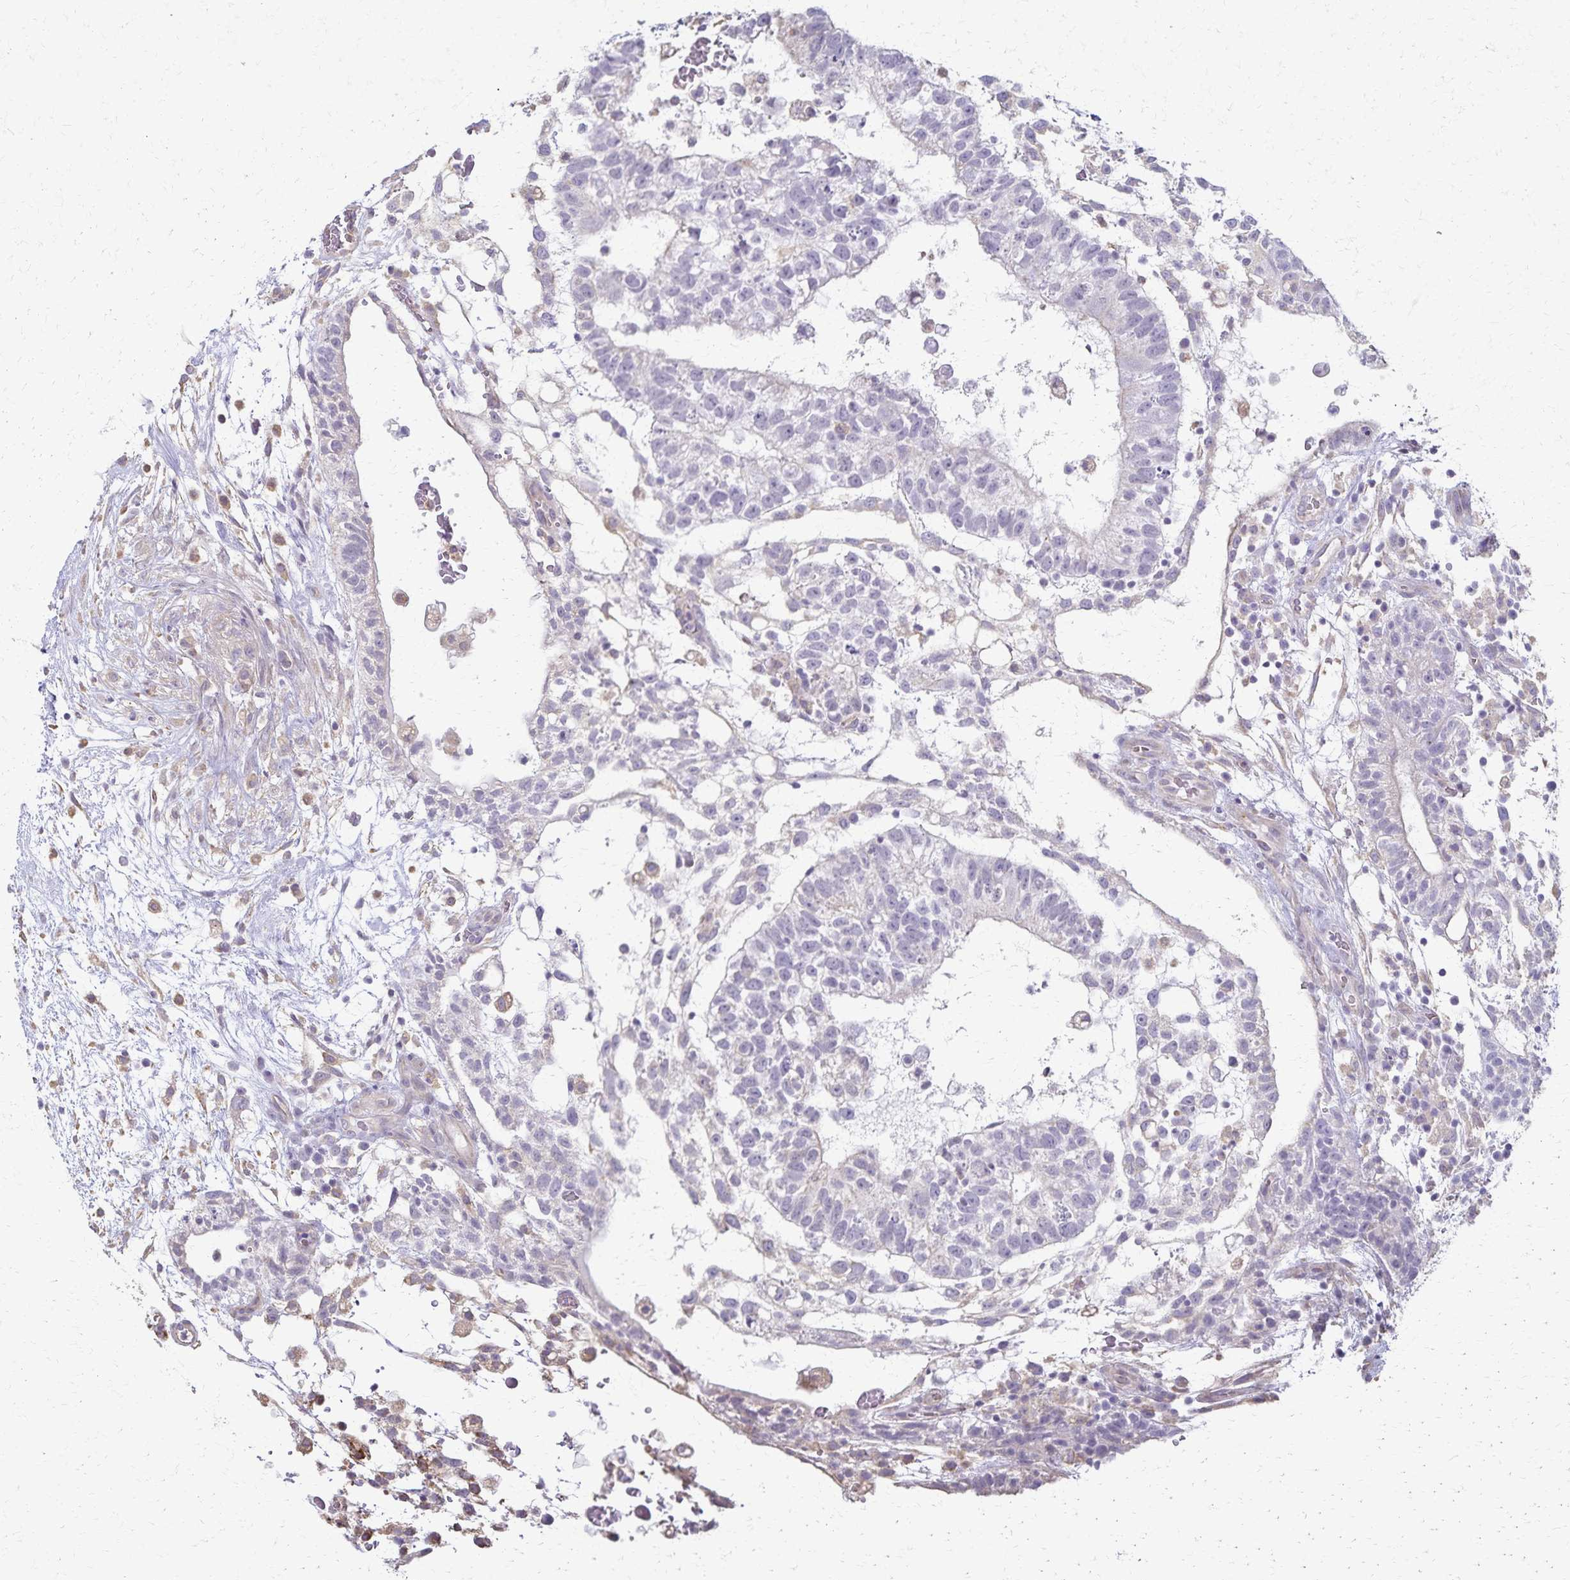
{"staining": {"intensity": "negative", "quantity": "none", "location": "none"}, "tissue": "testis cancer", "cell_type": "Tumor cells", "image_type": "cancer", "snomed": [{"axis": "morphology", "description": "Normal tissue, NOS"}, {"axis": "morphology", "description": "Carcinoma, Embryonal, NOS"}, {"axis": "topography", "description": "Testis"}], "caption": "Immunohistochemistry photomicrograph of human testis cancer stained for a protein (brown), which shows no staining in tumor cells.", "gene": "KISS1", "patient": {"sex": "male", "age": 32}}